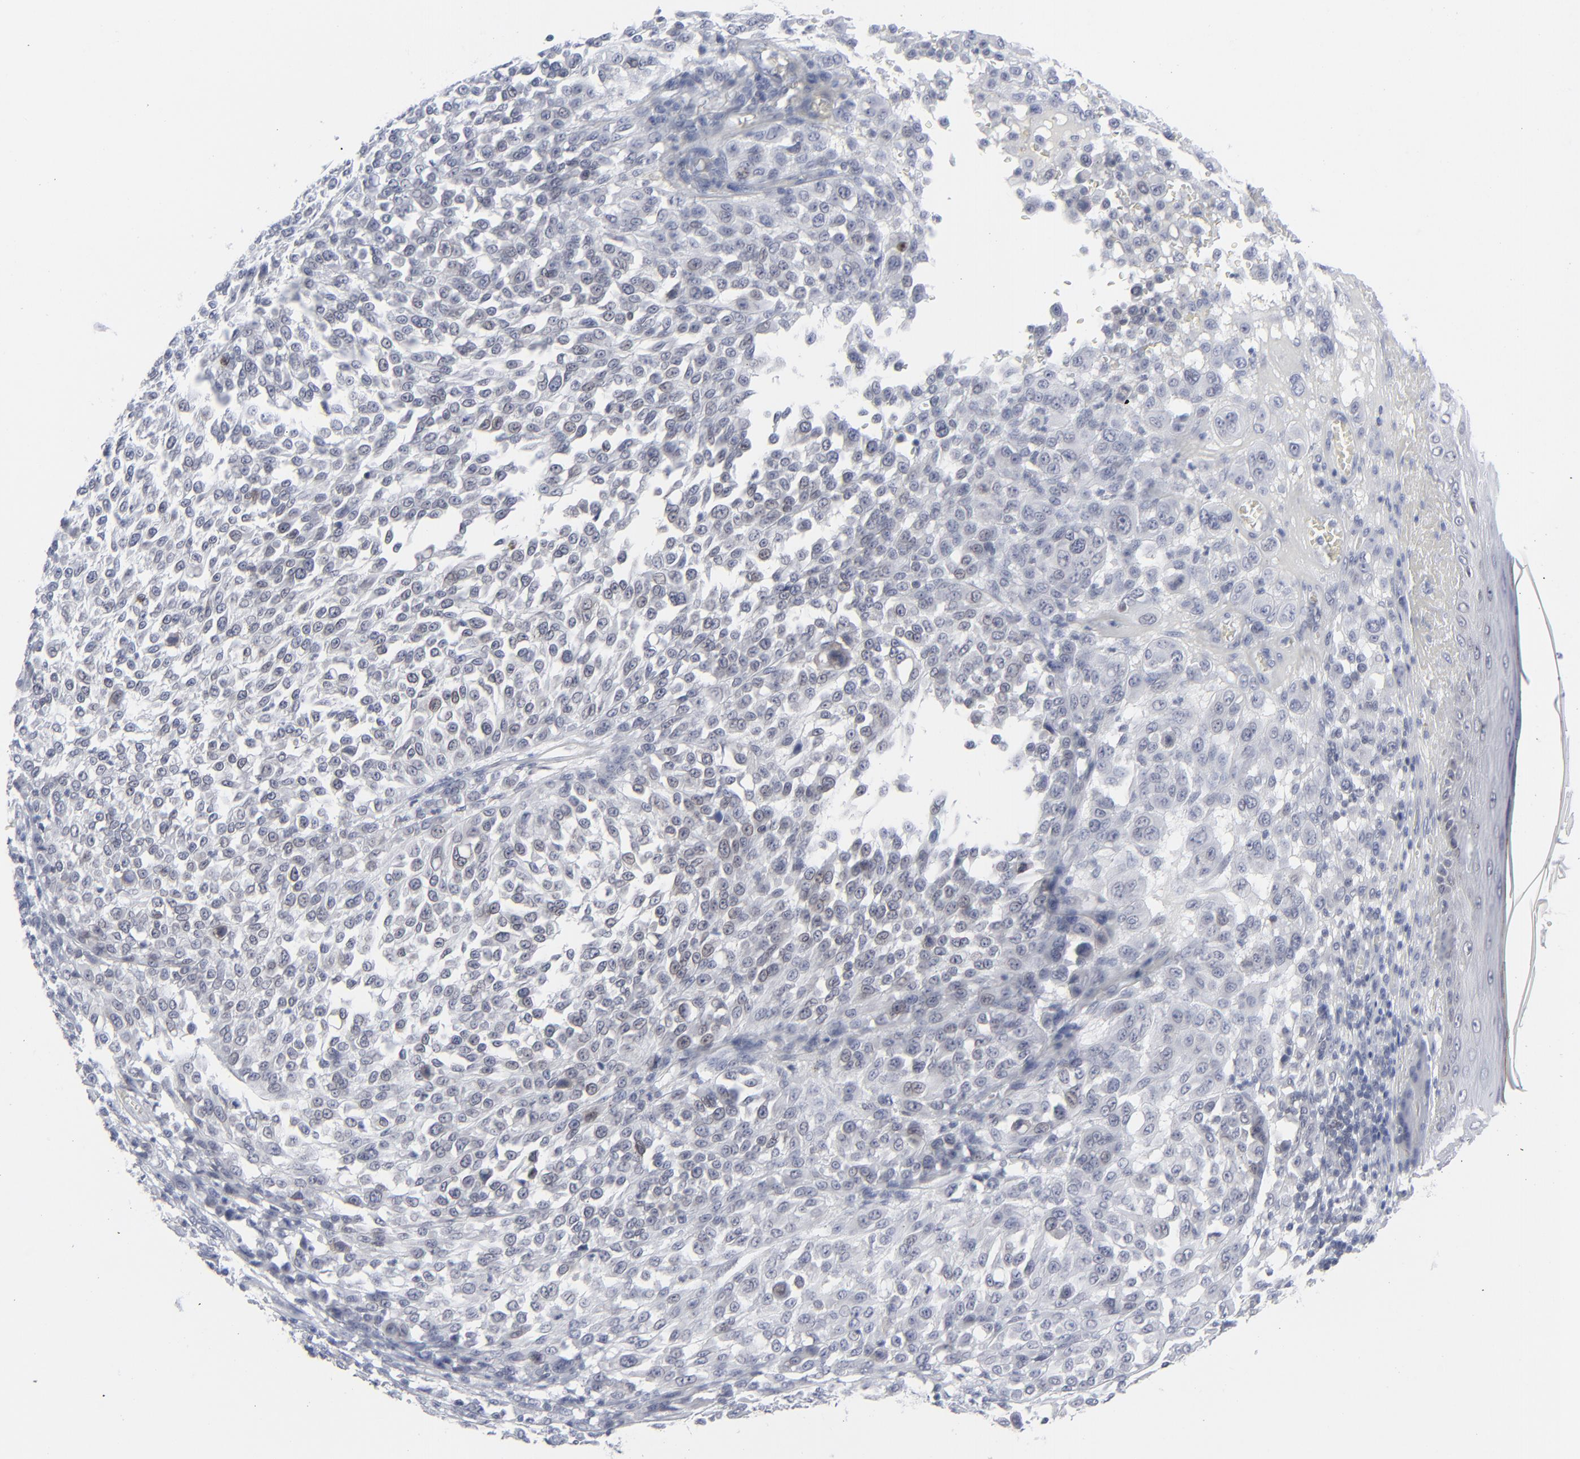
{"staining": {"intensity": "negative", "quantity": "none", "location": "none"}, "tissue": "melanoma", "cell_type": "Tumor cells", "image_type": "cancer", "snomed": [{"axis": "morphology", "description": "Malignant melanoma, NOS"}, {"axis": "topography", "description": "Skin"}], "caption": "This is an immunohistochemistry image of malignant melanoma. There is no staining in tumor cells.", "gene": "NUP88", "patient": {"sex": "female", "age": 49}}